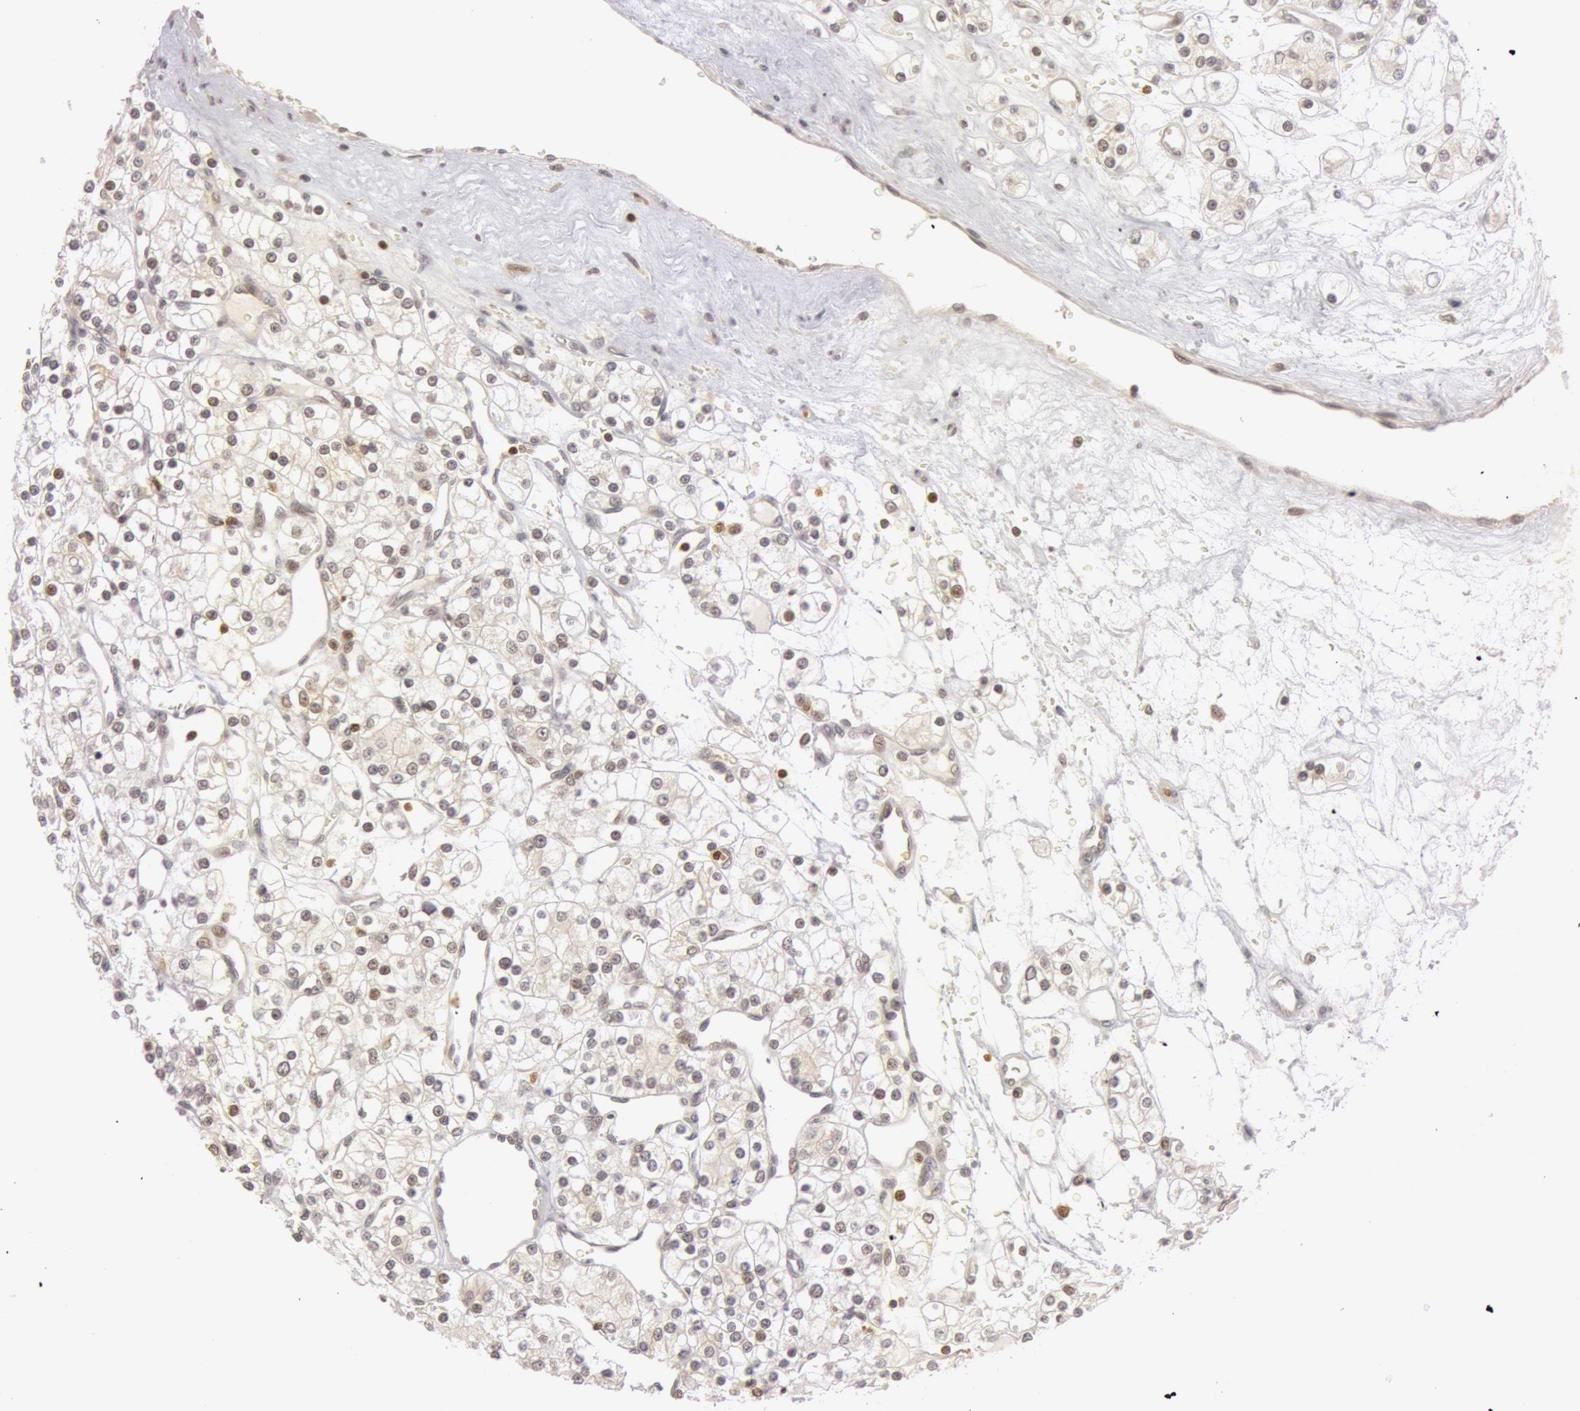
{"staining": {"intensity": "negative", "quantity": "none", "location": "none"}, "tissue": "renal cancer", "cell_type": "Tumor cells", "image_type": "cancer", "snomed": [{"axis": "morphology", "description": "Adenocarcinoma, NOS"}, {"axis": "topography", "description": "Kidney"}], "caption": "A photomicrograph of human renal cancer (adenocarcinoma) is negative for staining in tumor cells.", "gene": "OASL", "patient": {"sex": "female", "age": 62}}